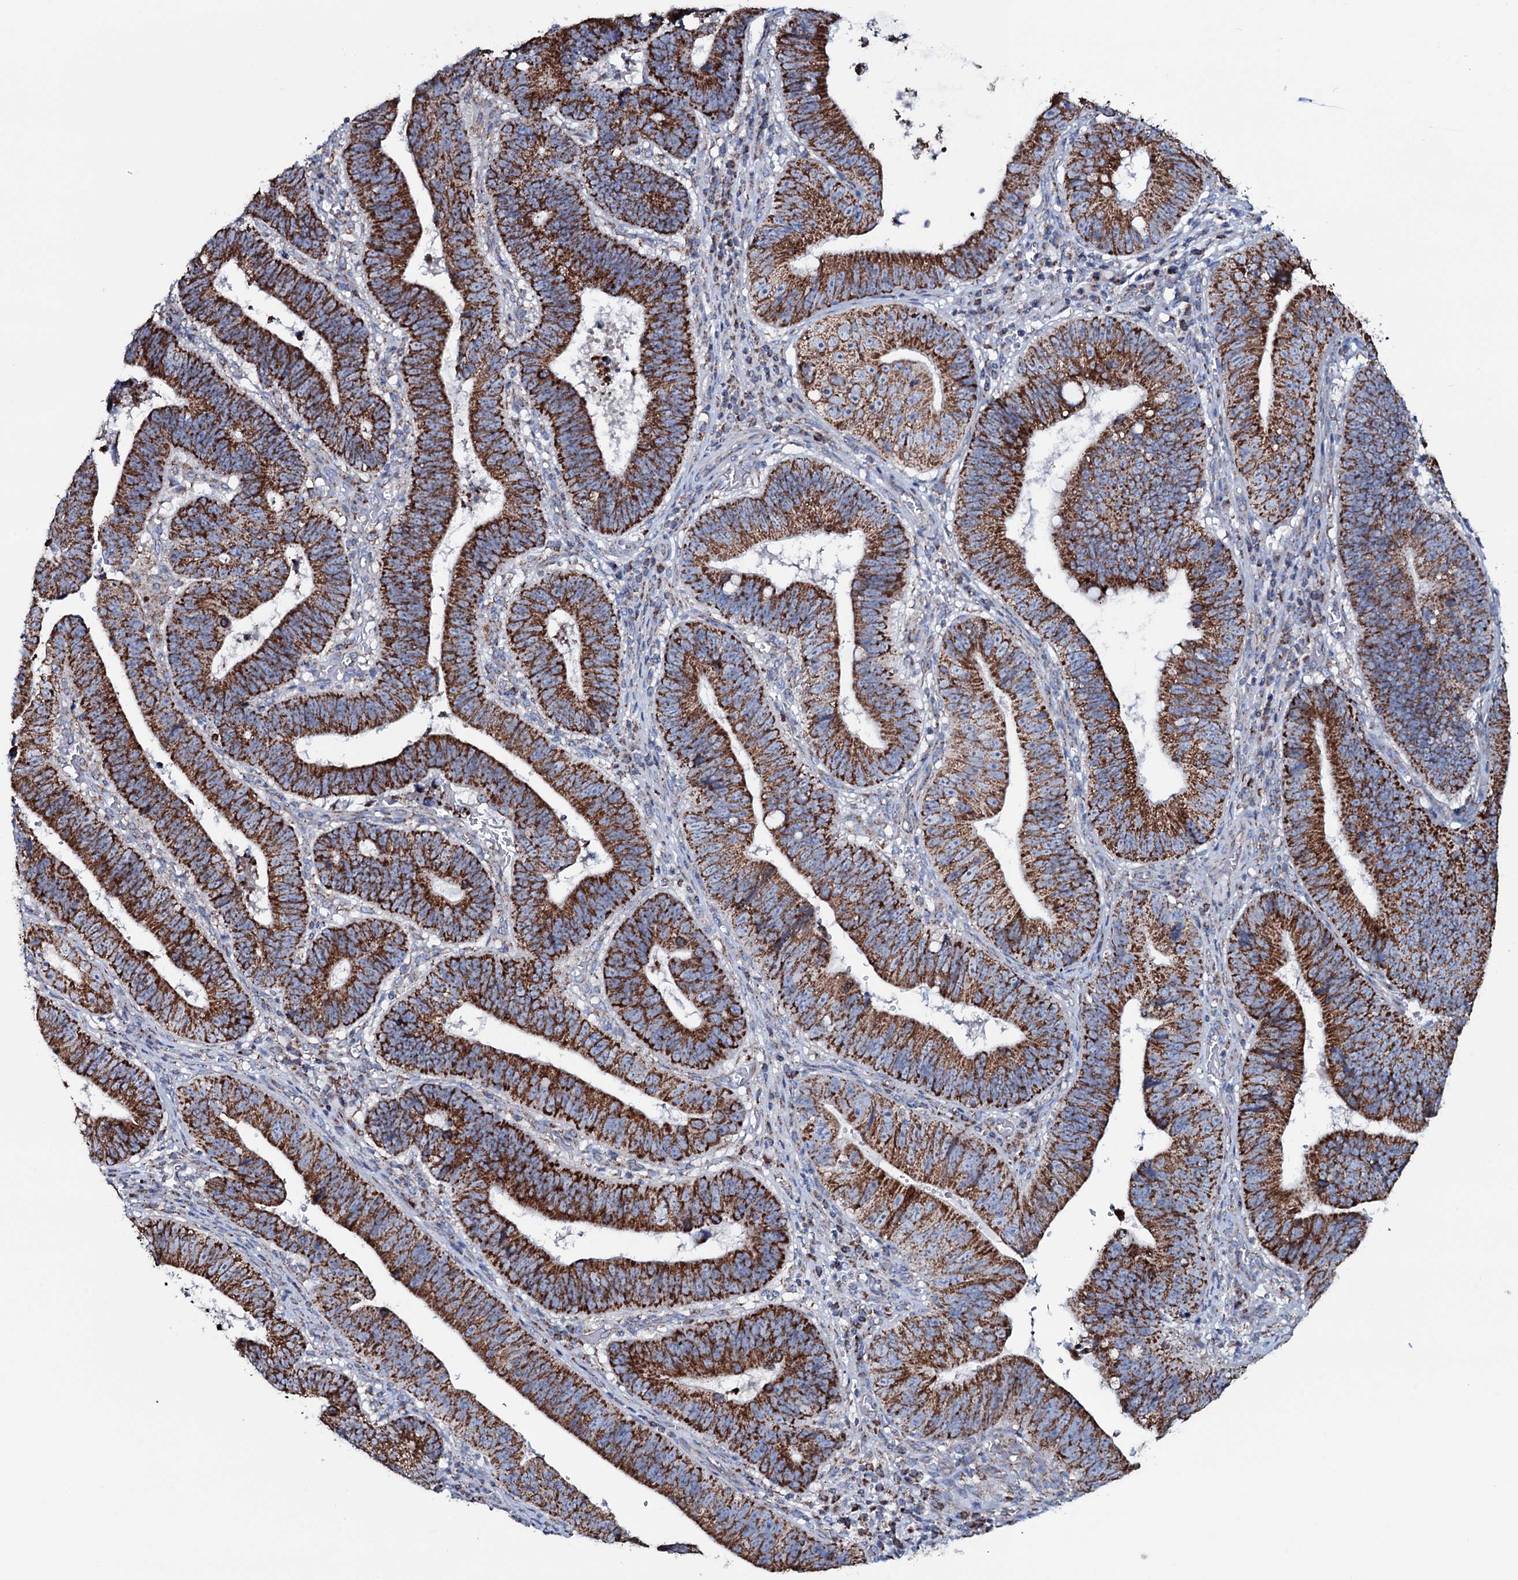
{"staining": {"intensity": "strong", "quantity": ">75%", "location": "cytoplasmic/membranous"}, "tissue": "stomach cancer", "cell_type": "Tumor cells", "image_type": "cancer", "snomed": [{"axis": "morphology", "description": "Adenocarcinoma, NOS"}, {"axis": "topography", "description": "Stomach"}], "caption": "Adenocarcinoma (stomach) stained for a protein (brown) demonstrates strong cytoplasmic/membranous positive staining in approximately >75% of tumor cells.", "gene": "MRPS35", "patient": {"sex": "male", "age": 59}}